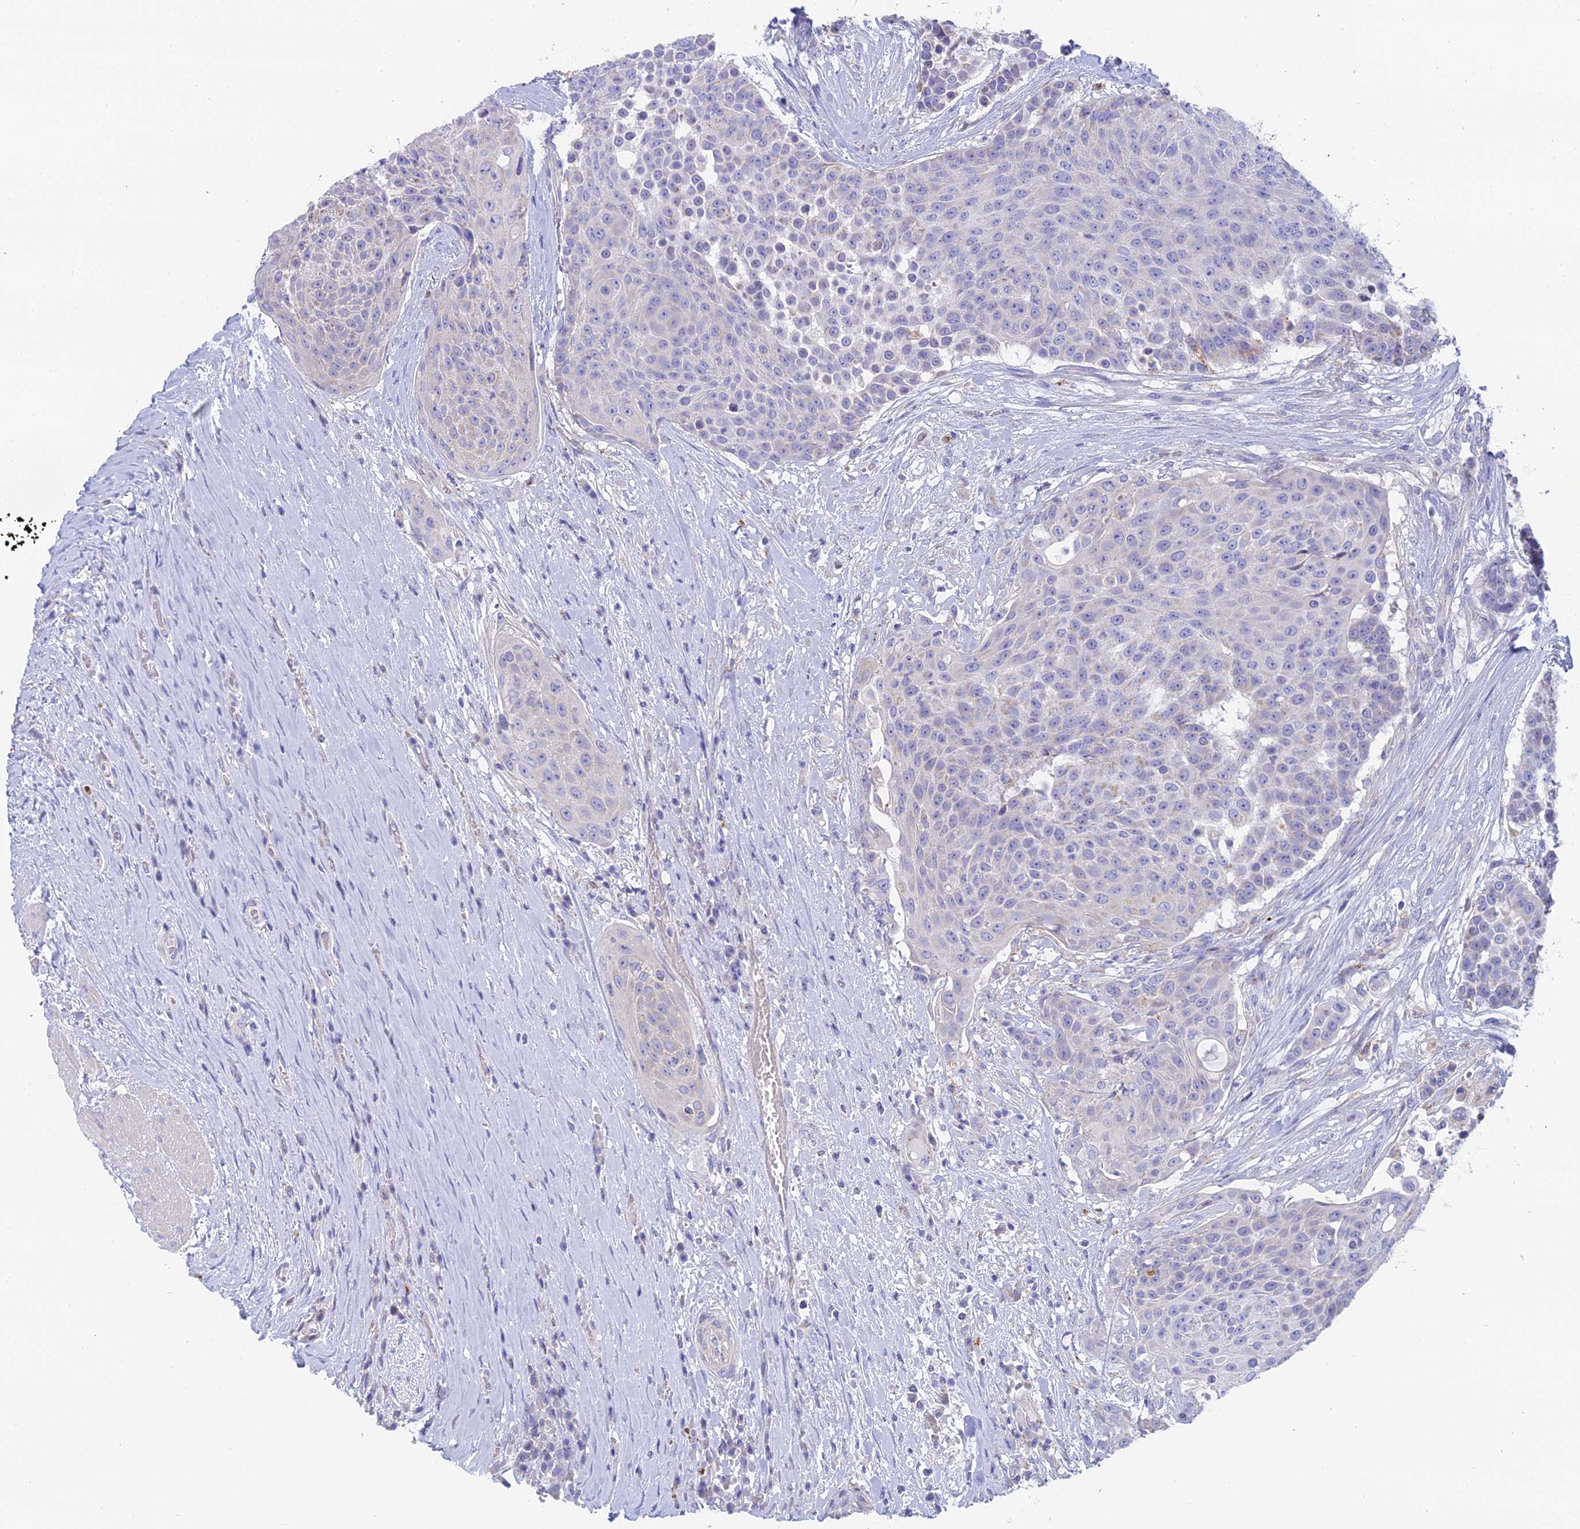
{"staining": {"intensity": "negative", "quantity": "none", "location": "none"}, "tissue": "urothelial cancer", "cell_type": "Tumor cells", "image_type": "cancer", "snomed": [{"axis": "morphology", "description": "Urothelial carcinoma, High grade"}, {"axis": "topography", "description": "Urinary bladder"}], "caption": "A high-resolution histopathology image shows IHC staining of urothelial carcinoma (high-grade), which displays no significant positivity in tumor cells.", "gene": "WDR6", "patient": {"sex": "female", "age": 63}}